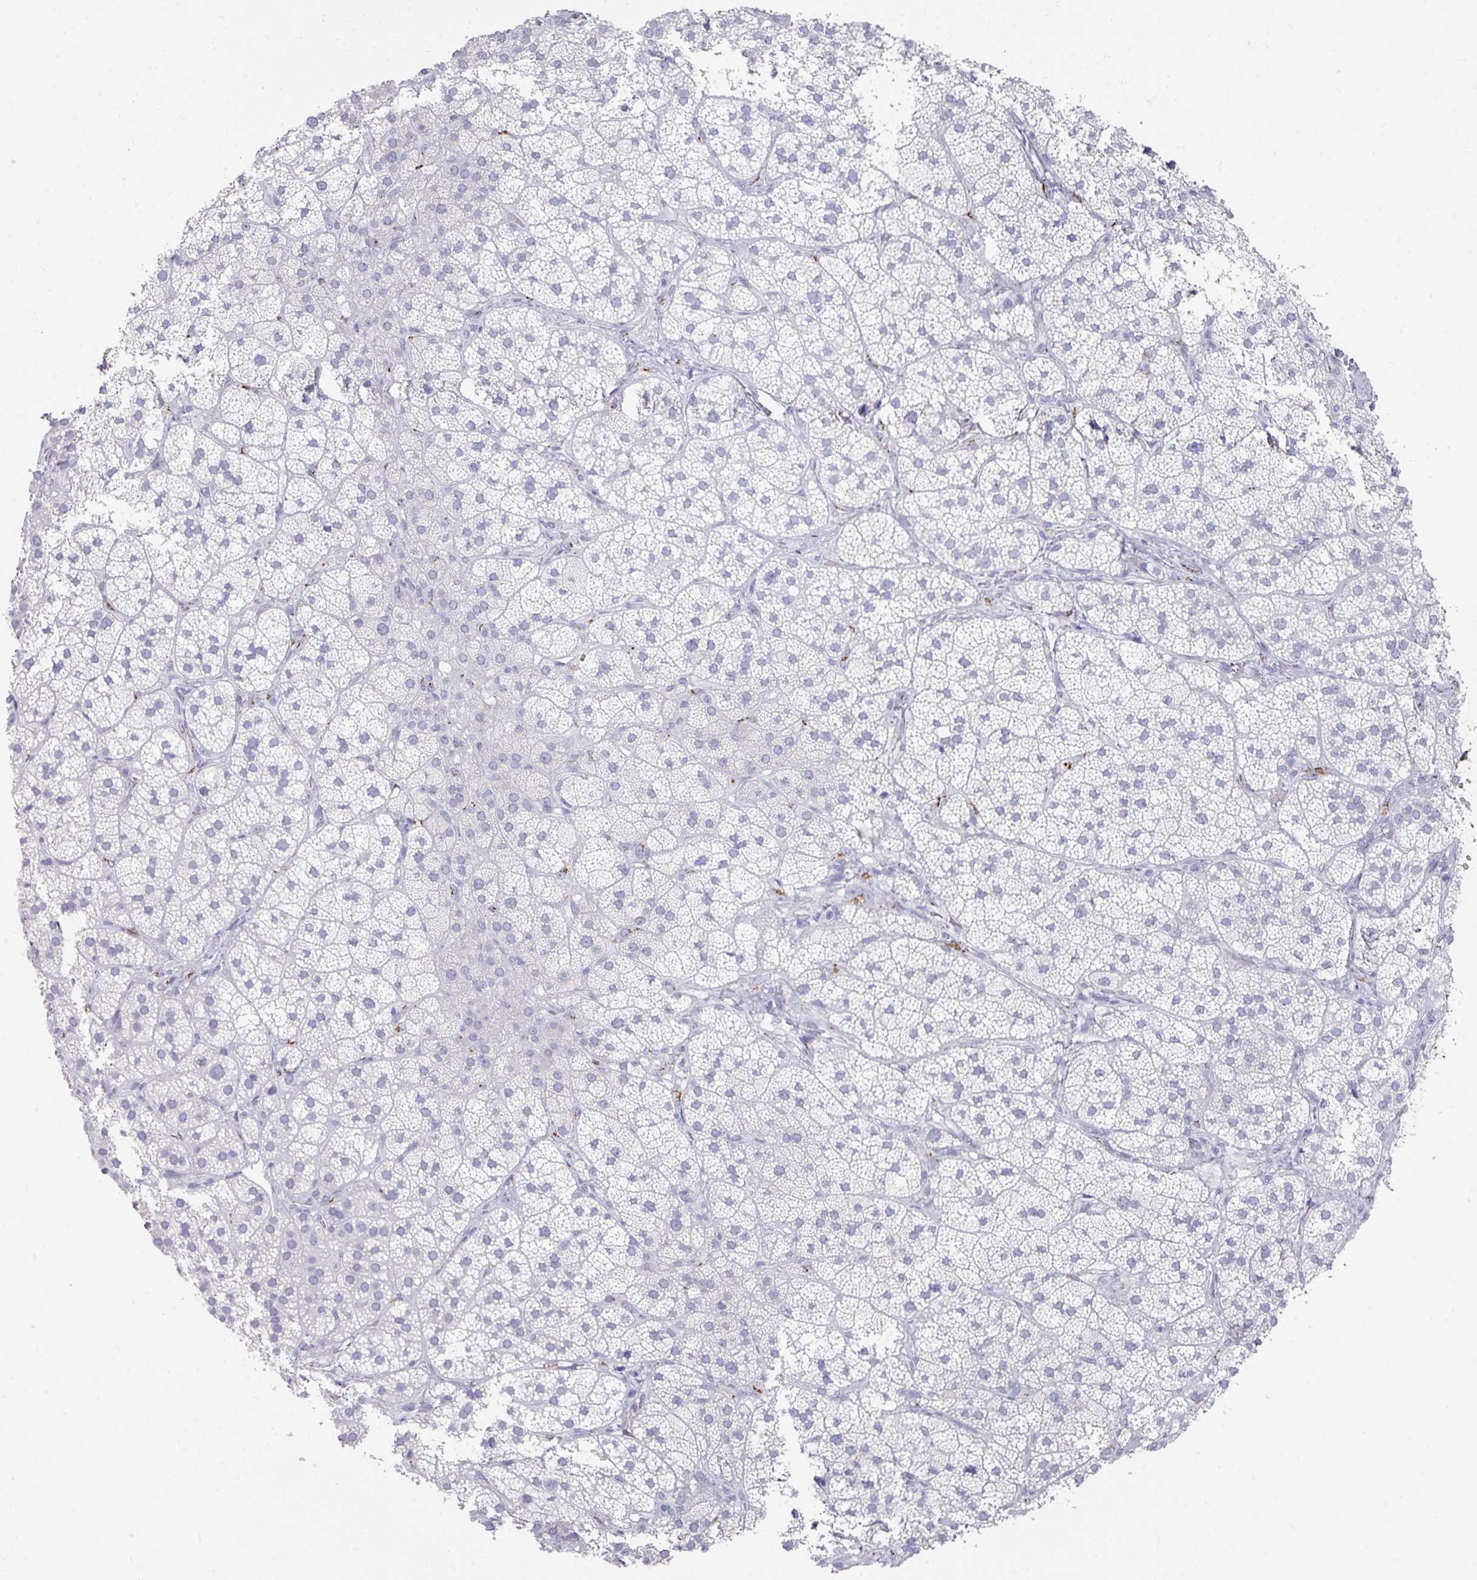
{"staining": {"intensity": "negative", "quantity": "none", "location": "none"}, "tissue": "adrenal gland", "cell_type": "Glandular cells", "image_type": "normal", "snomed": [{"axis": "morphology", "description": "Normal tissue, NOS"}, {"axis": "topography", "description": "Adrenal gland"}], "caption": "This photomicrograph is of benign adrenal gland stained with IHC to label a protein in brown with the nuclei are counter-stained blue. There is no positivity in glandular cells.", "gene": "VKORC1L1", "patient": {"sex": "female", "age": 58}}